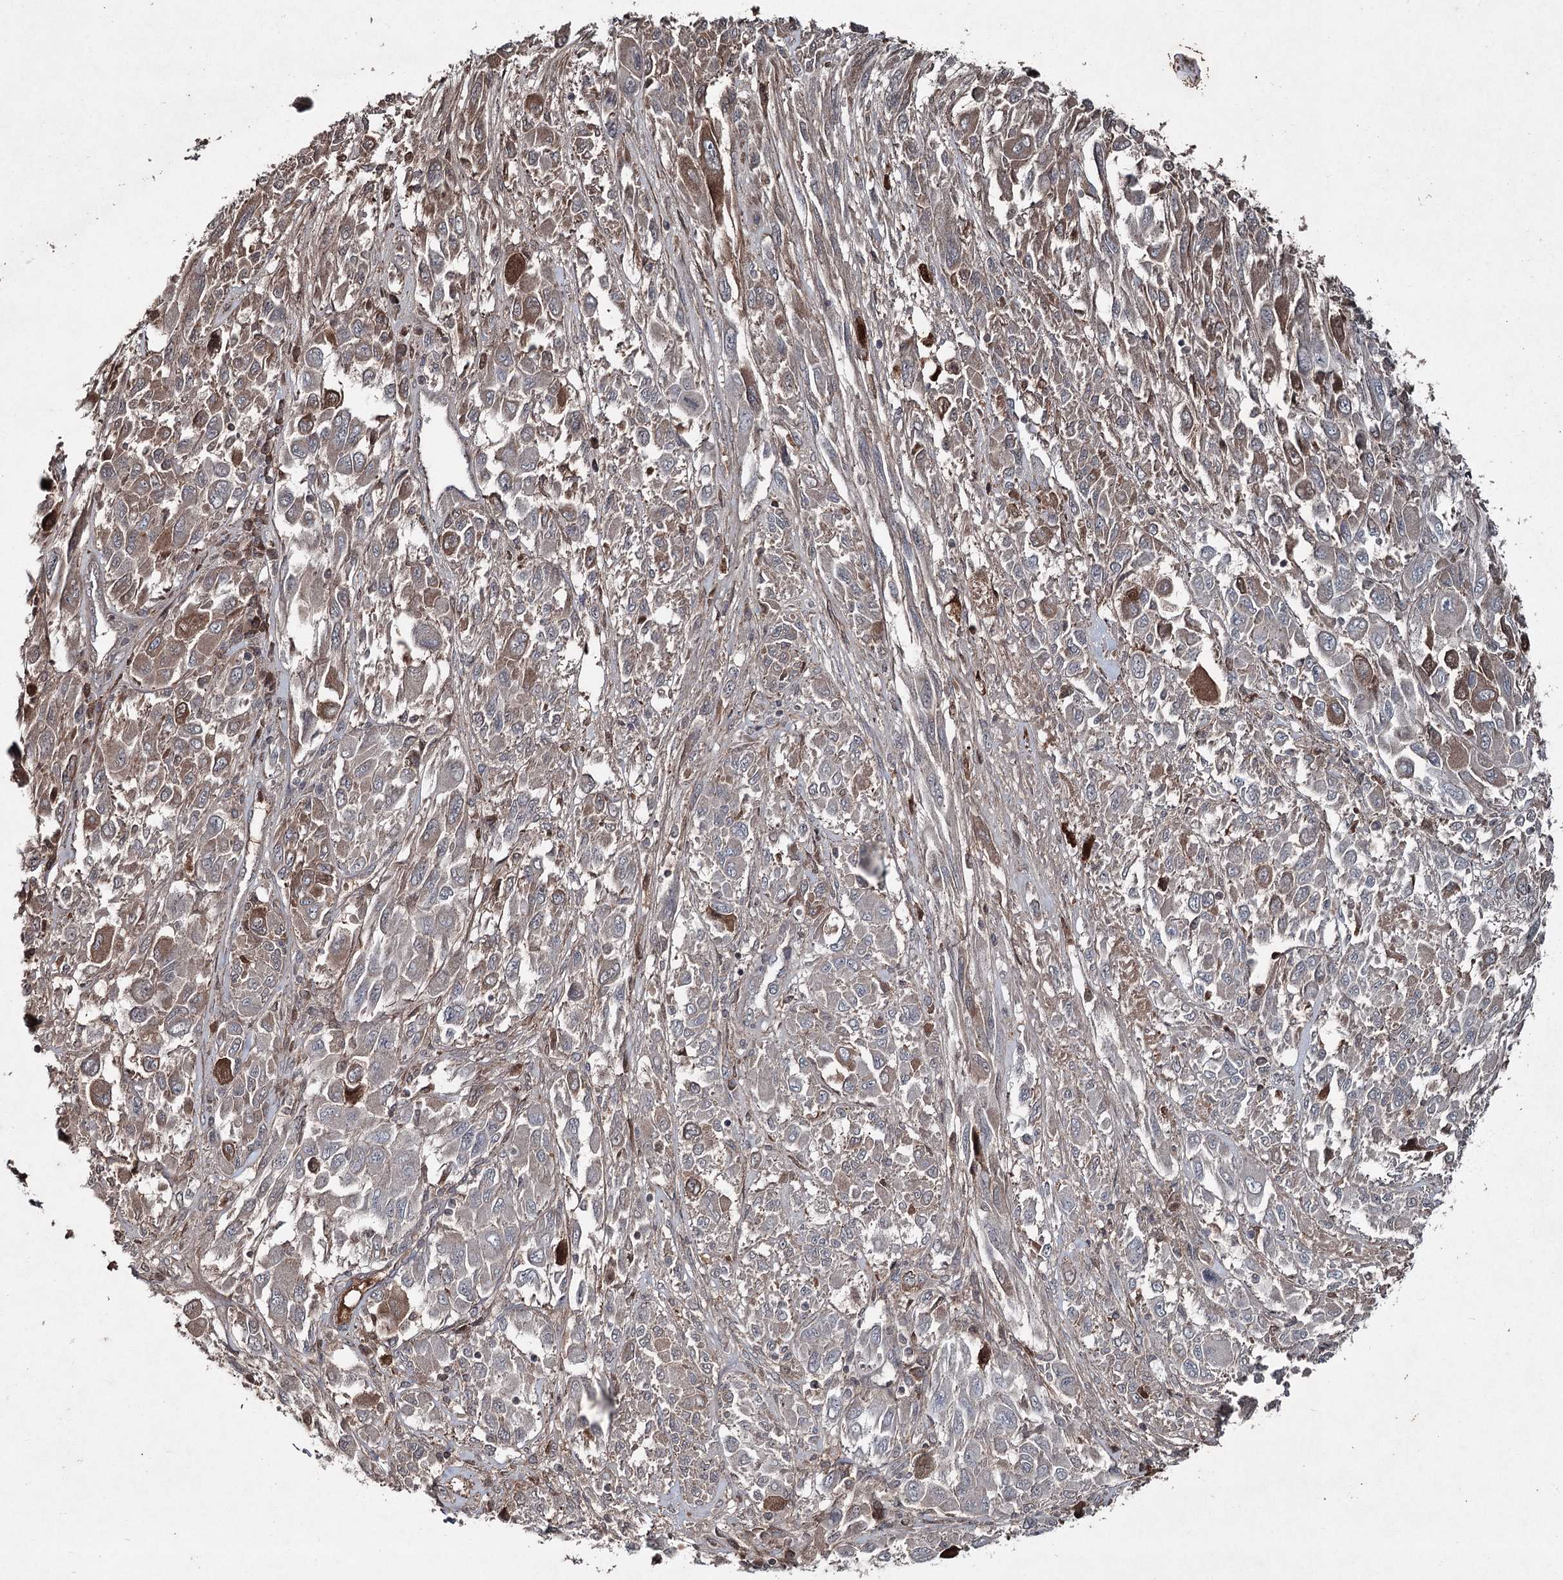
{"staining": {"intensity": "moderate", "quantity": "25%-75%", "location": "cytoplasmic/membranous"}, "tissue": "melanoma", "cell_type": "Tumor cells", "image_type": "cancer", "snomed": [{"axis": "morphology", "description": "Malignant melanoma, NOS"}, {"axis": "topography", "description": "Skin"}], "caption": "Melanoma was stained to show a protein in brown. There is medium levels of moderate cytoplasmic/membranous staining in approximately 25%-75% of tumor cells.", "gene": "PGLYRP2", "patient": {"sex": "female", "age": 91}}